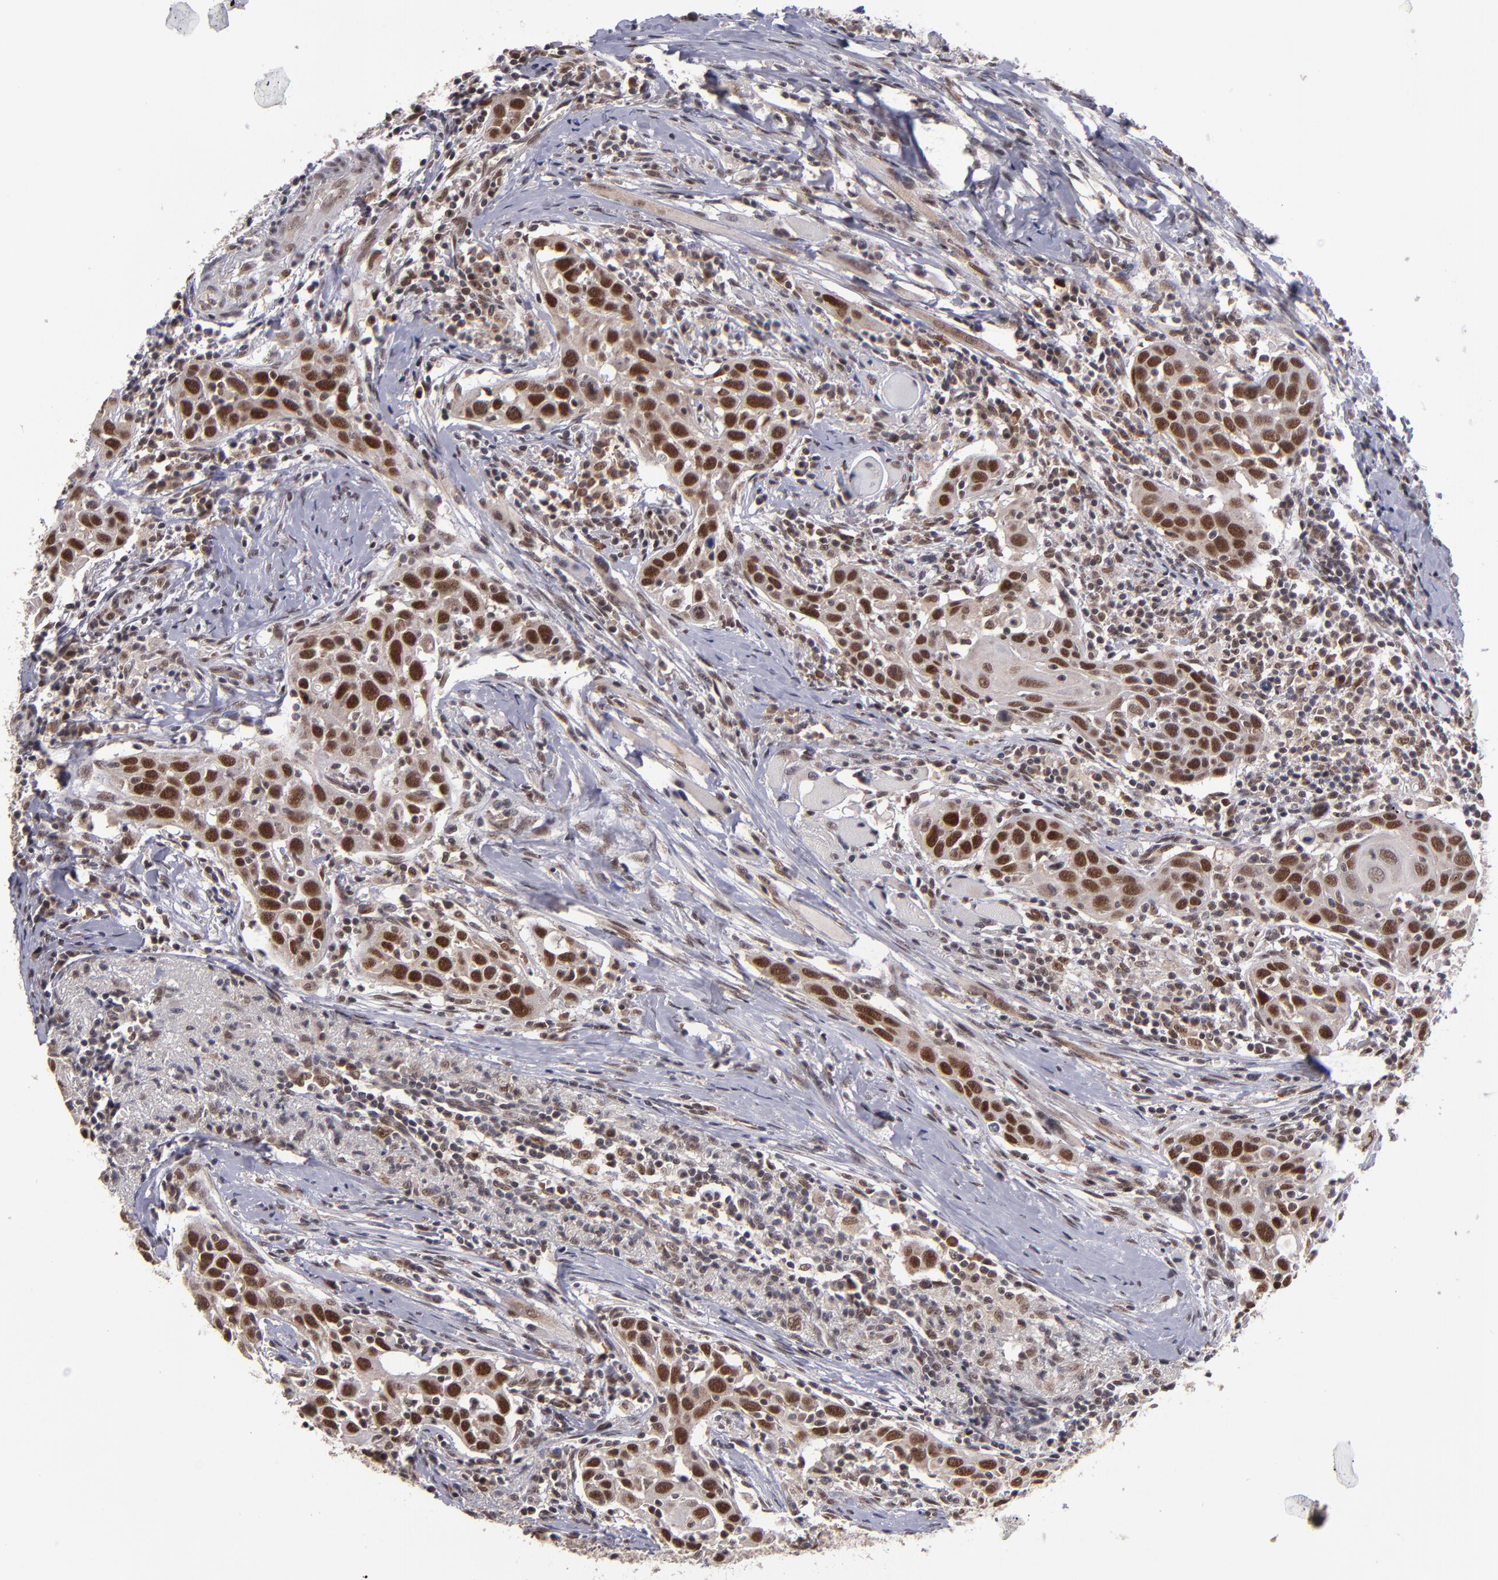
{"staining": {"intensity": "strong", "quantity": ">75%", "location": "nuclear"}, "tissue": "head and neck cancer", "cell_type": "Tumor cells", "image_type": "cancer", "snomed": [{"axis": "morphology", "description": "Squamous cell carcinoma, NOS"}, {"axis": "topography", "description": "Oral tissue"}, {"axis": "topography", "description": "Head-Neck"}], "caption": "Tumor cells show strong nuclear staining in about >75% of cells in head and neck cancer. Immunohistochemistry stains the protein of interest in brown and the nuclei are stained blue.", "gene": "EP300", "patient": {"sex": "female", "age": 50}}